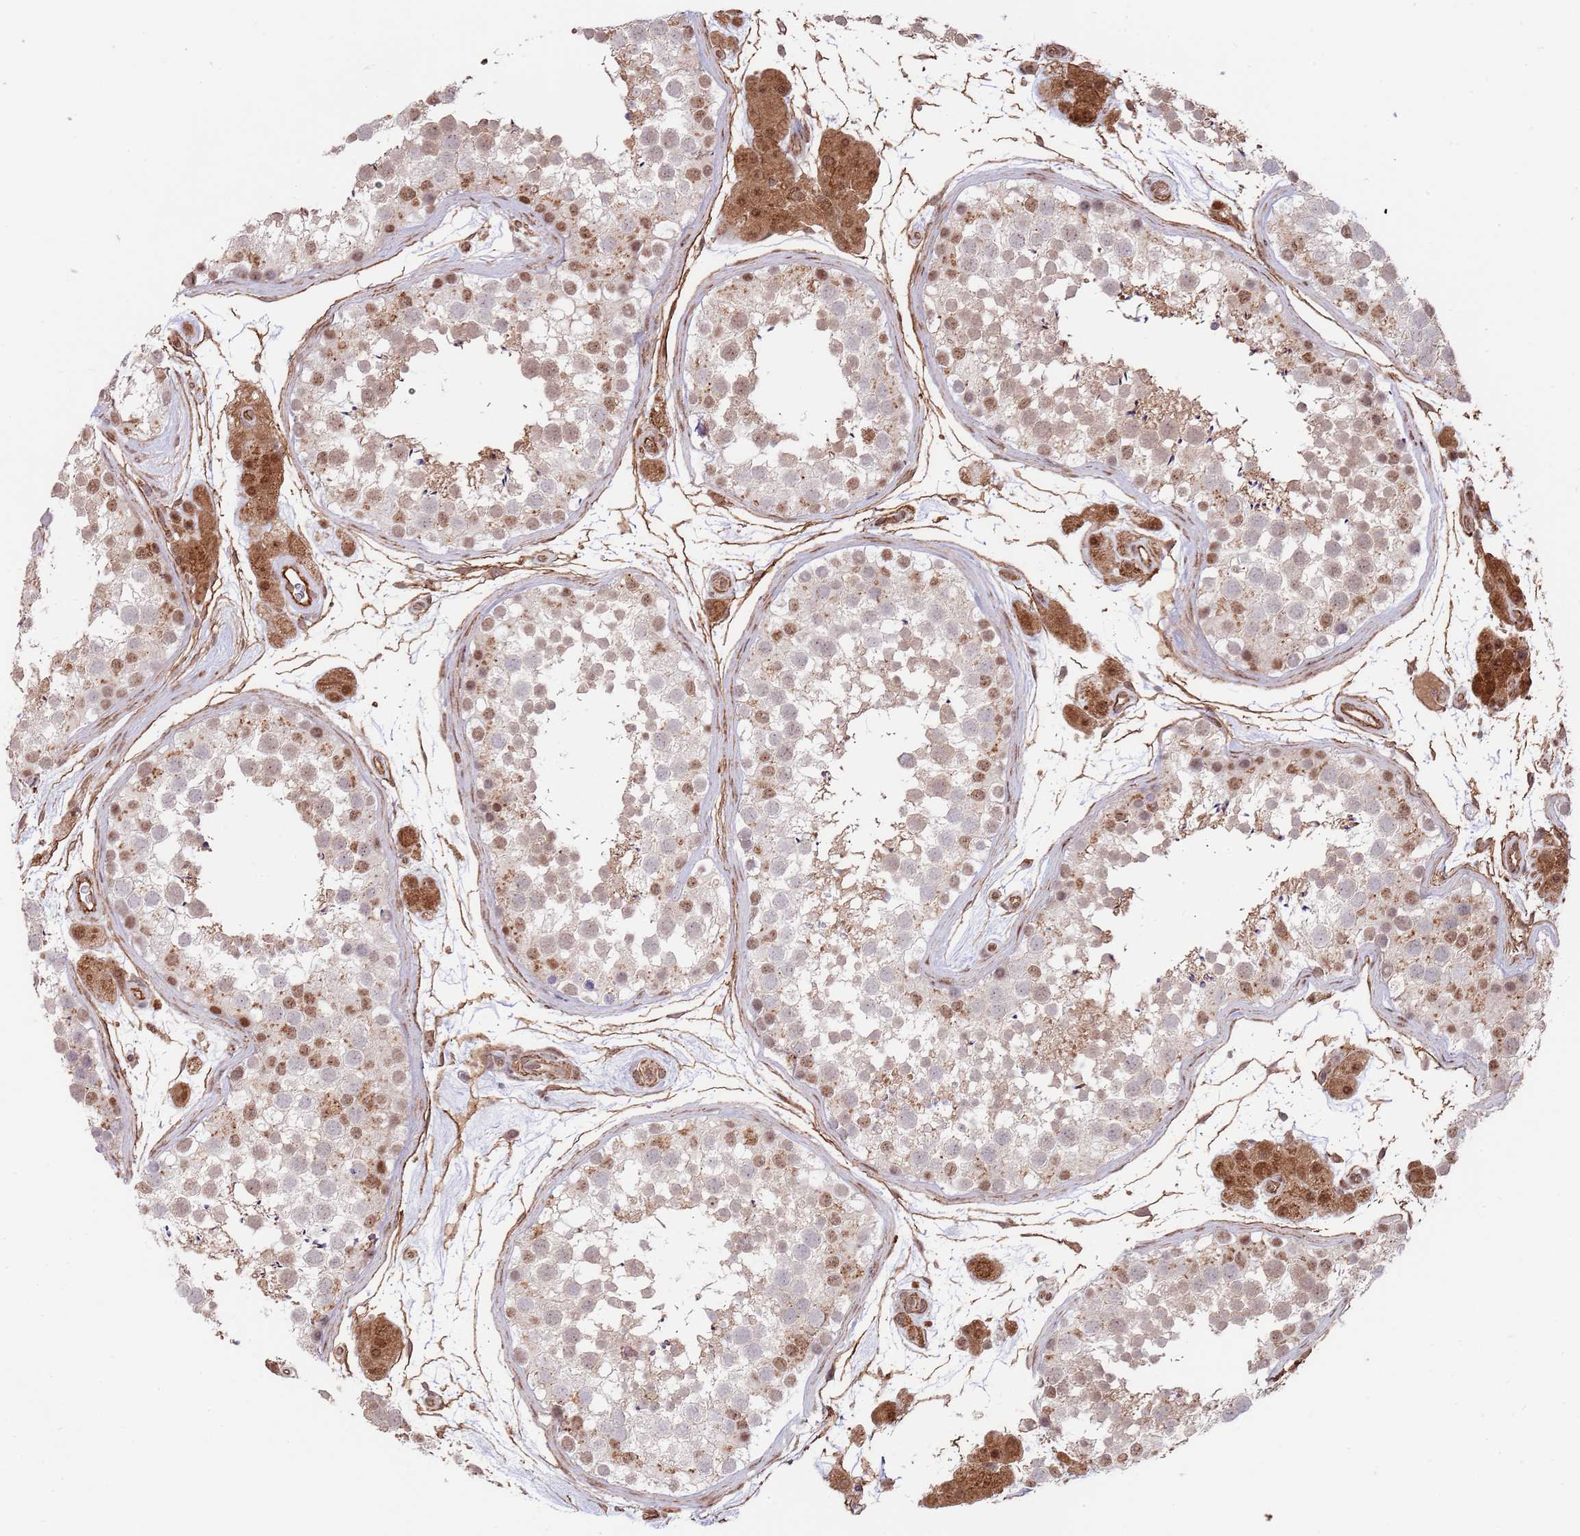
{"staining": {"intensity": "moderate", "quantity": ">75%", "location": "cytoplasmic/membranous,nuclear"}, "tissue": "testis", "cell_type": "Cells in seminiferous ducts", "image_type": "normal", "snomed": [{"axis": "morphology", "description": "Normal tissue, NOS"}, {"axis": "topography", "description": "Testis"}], "caption": "About >75% of cells in seminiferous ducts in benign human testis reveal moderate cytoplasmic/membranous,nuclear protein staining as visualized by brown immunohistochemical staining.", "gene": "BPNT1", "patient": {"sex": "male", "age": 41}}